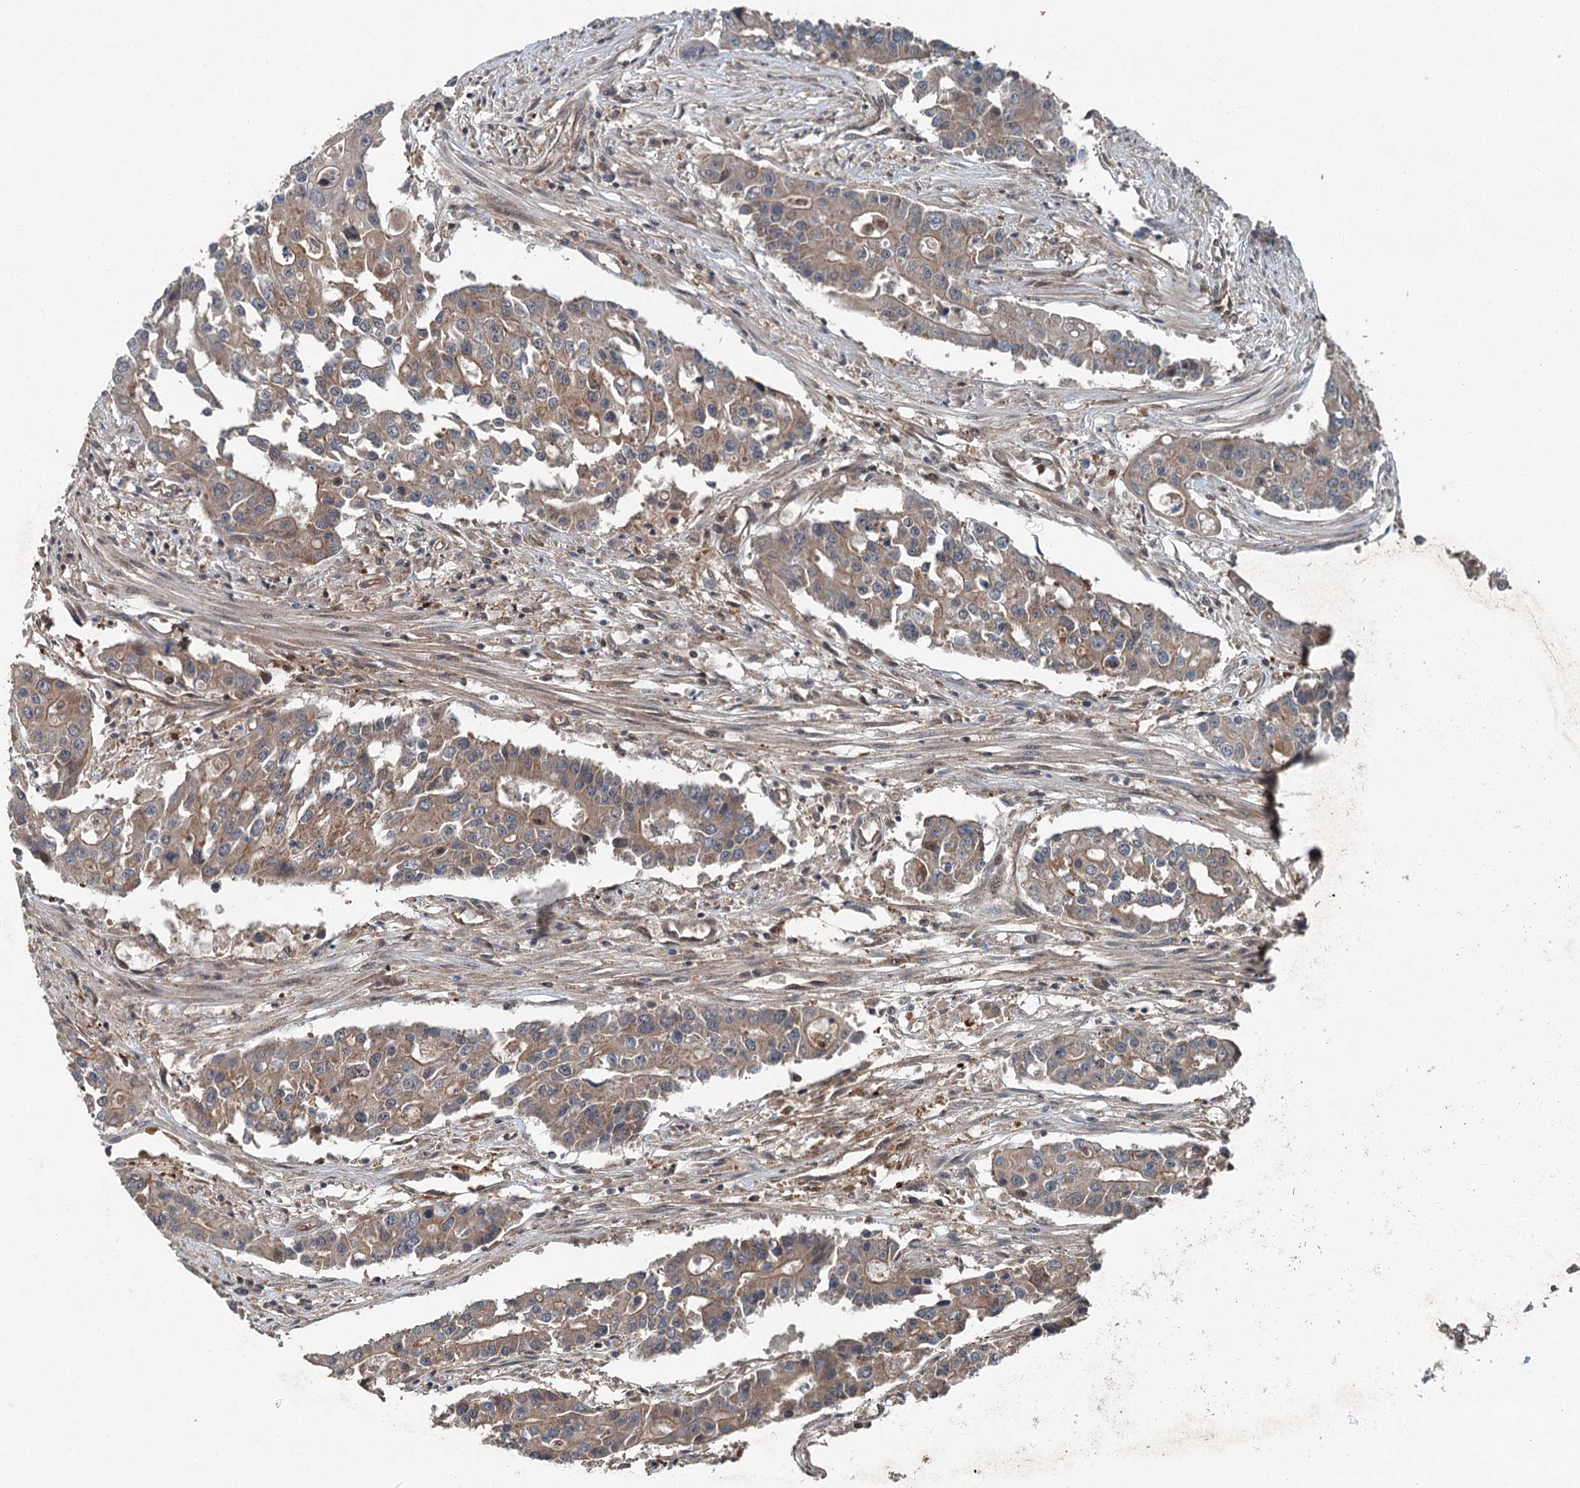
{"staining": {"intensity": "weak", "quantity": "25%-75%", "location": "cytoplasmic/membranous"}, "tissue": "colorectal cancer", "cell_type": "Tumor cells", "image_type": "cancer", "snomed": [{"axis": "morphology", "description": "Adenocarcinoma, NOS"}, {"axis": "topography", "description": "Colon"}], "caption": "DAB immunohistochemical staining of adenocarcinoma (colorectal) shows weak cytoplasmic/membranous protein positivity in about 25%-75% of tumor cells. The staining was performed using DAB to visualize the protein expression in brown, while the nuclei were stained in blue with hematoxylin (Magnification: 20x).", "gene": "SKIC3", "patient": {"sex": "male", "age": 77}}